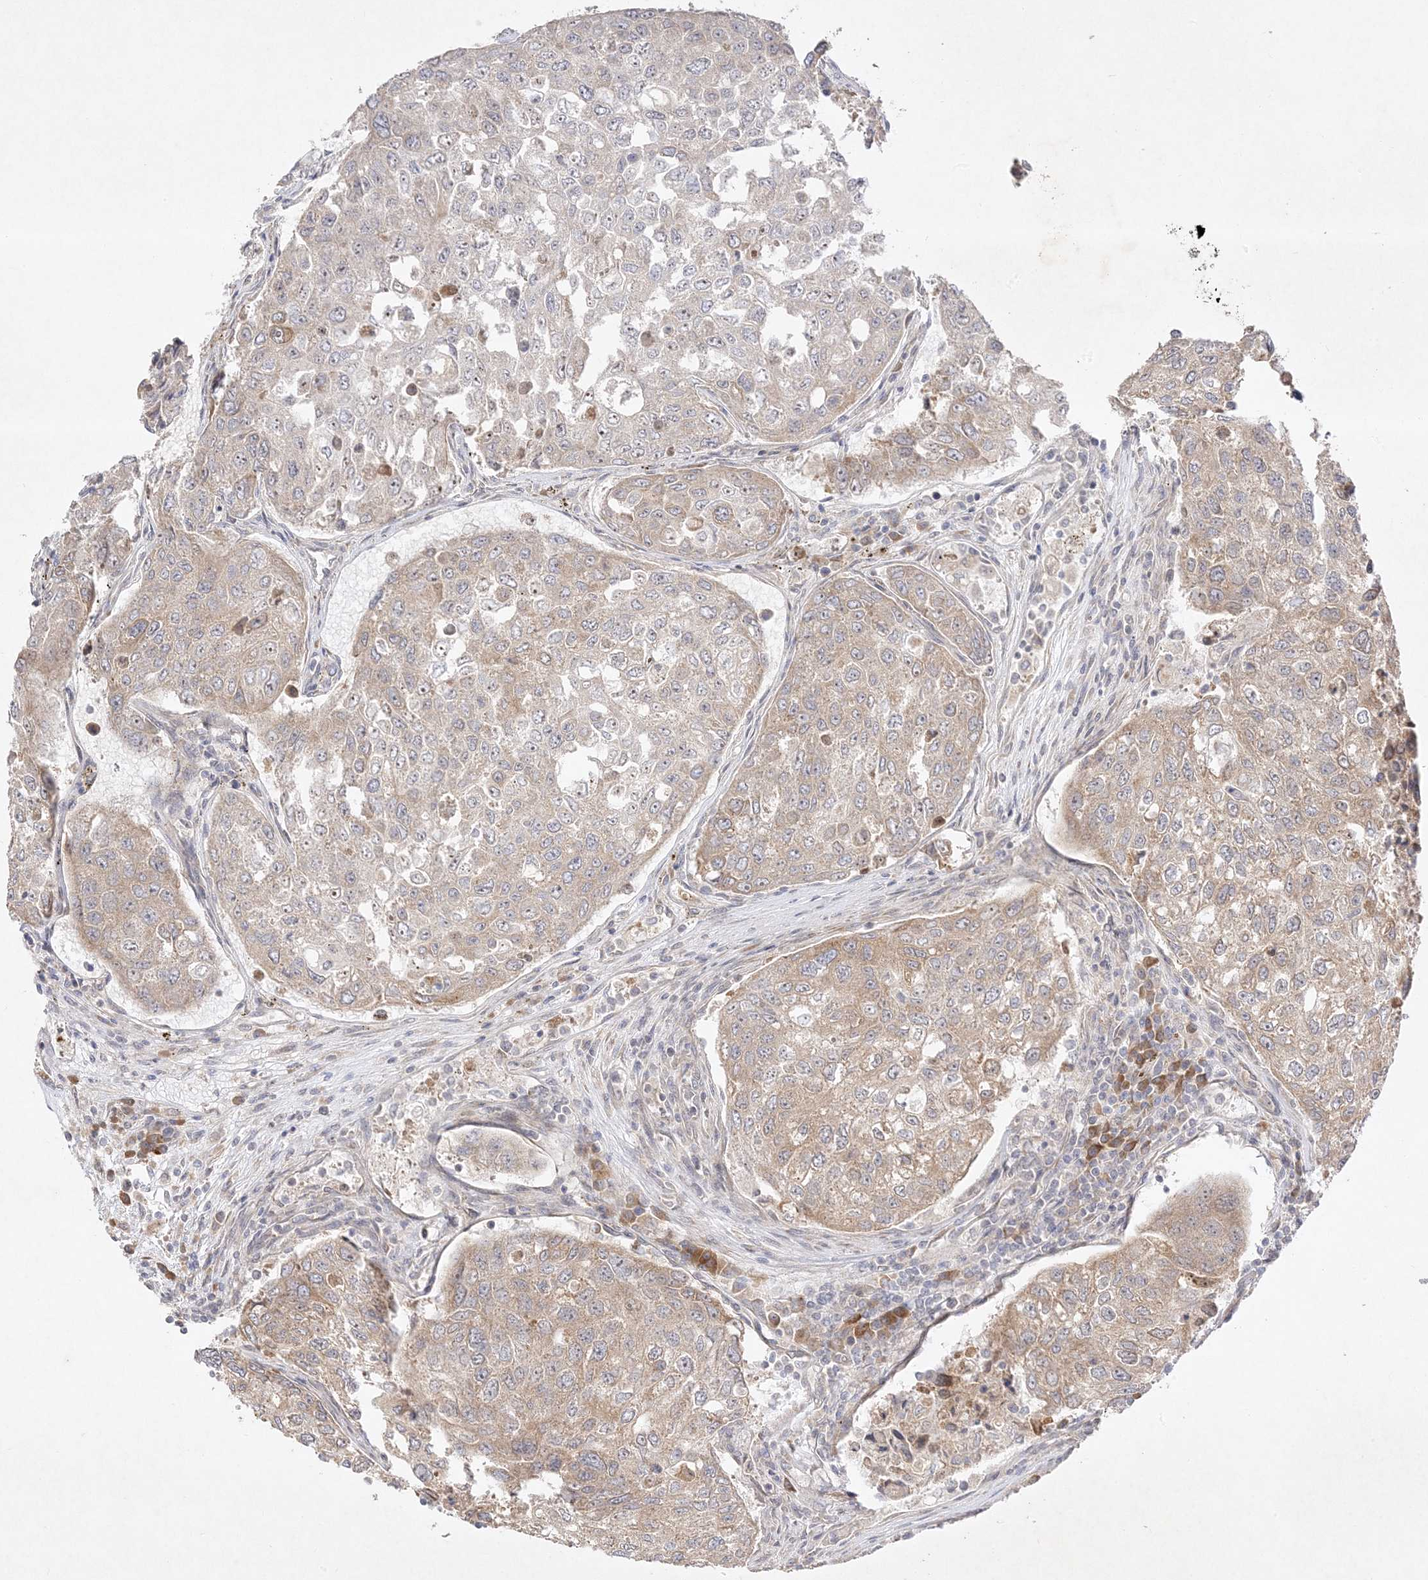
{"staining": {"intensity": "weak", "quantity": "<25%", "location": "cytoplasmic/membranous"}, "tissue": "urothelial cancer", "cell_type": "Tumor cells", "image_type": "cancer", "snomed": [{"axis": "morphology", "description": "Urothelial carcinoma, High grade"}, {"axis": "topography", "description": "Lymph node"}, {"axis": "topography", "description": "Urinary bladder"}], "caption": "The micrograph exhibits no staining of tumor cells in urothelial cancer.", "gene": "C2CD2", "patient": {"sex": "male", "age": 51}}